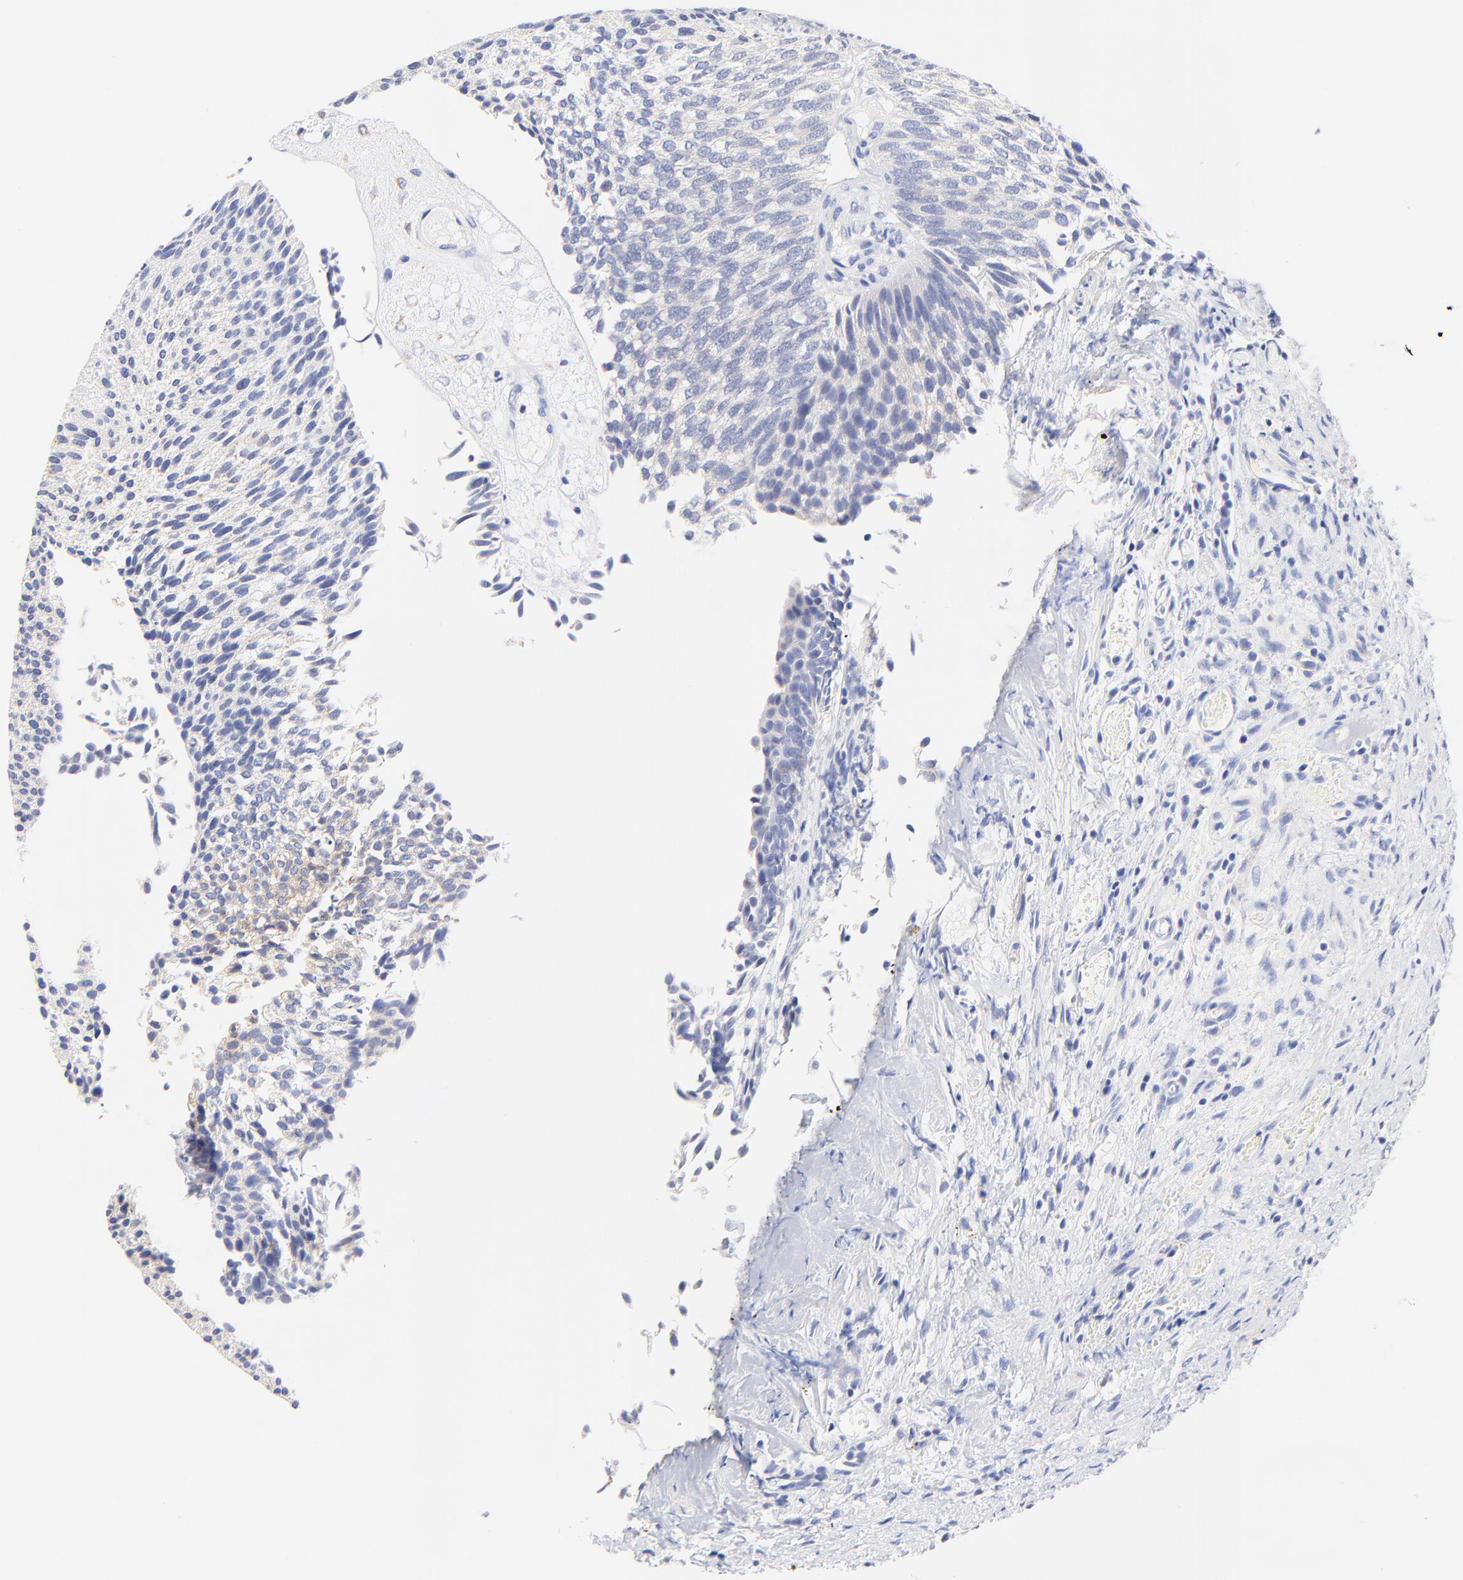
{"staining": {"intensity": "negative", "quantity": "none", "location": "none"}, "tissue": "urothelial cancer", "cell_type": "Tumor cells", "image_type": "cancer", "snomed": [{"axis": "morphology", "description": "Urothelial carcinoma, Low grade"}, {"axis": "topography", "description": "Urinary bladder"}], "caption": "This photomicrograph is of urothelial cancer stained with immunohistochemistry (IHC) to label a protein in brown with the nuclei are counter-stained blue. There is no expression in tumor cells.", "gene": "EBP", "patient": {"sex": "male", "age": 84}}